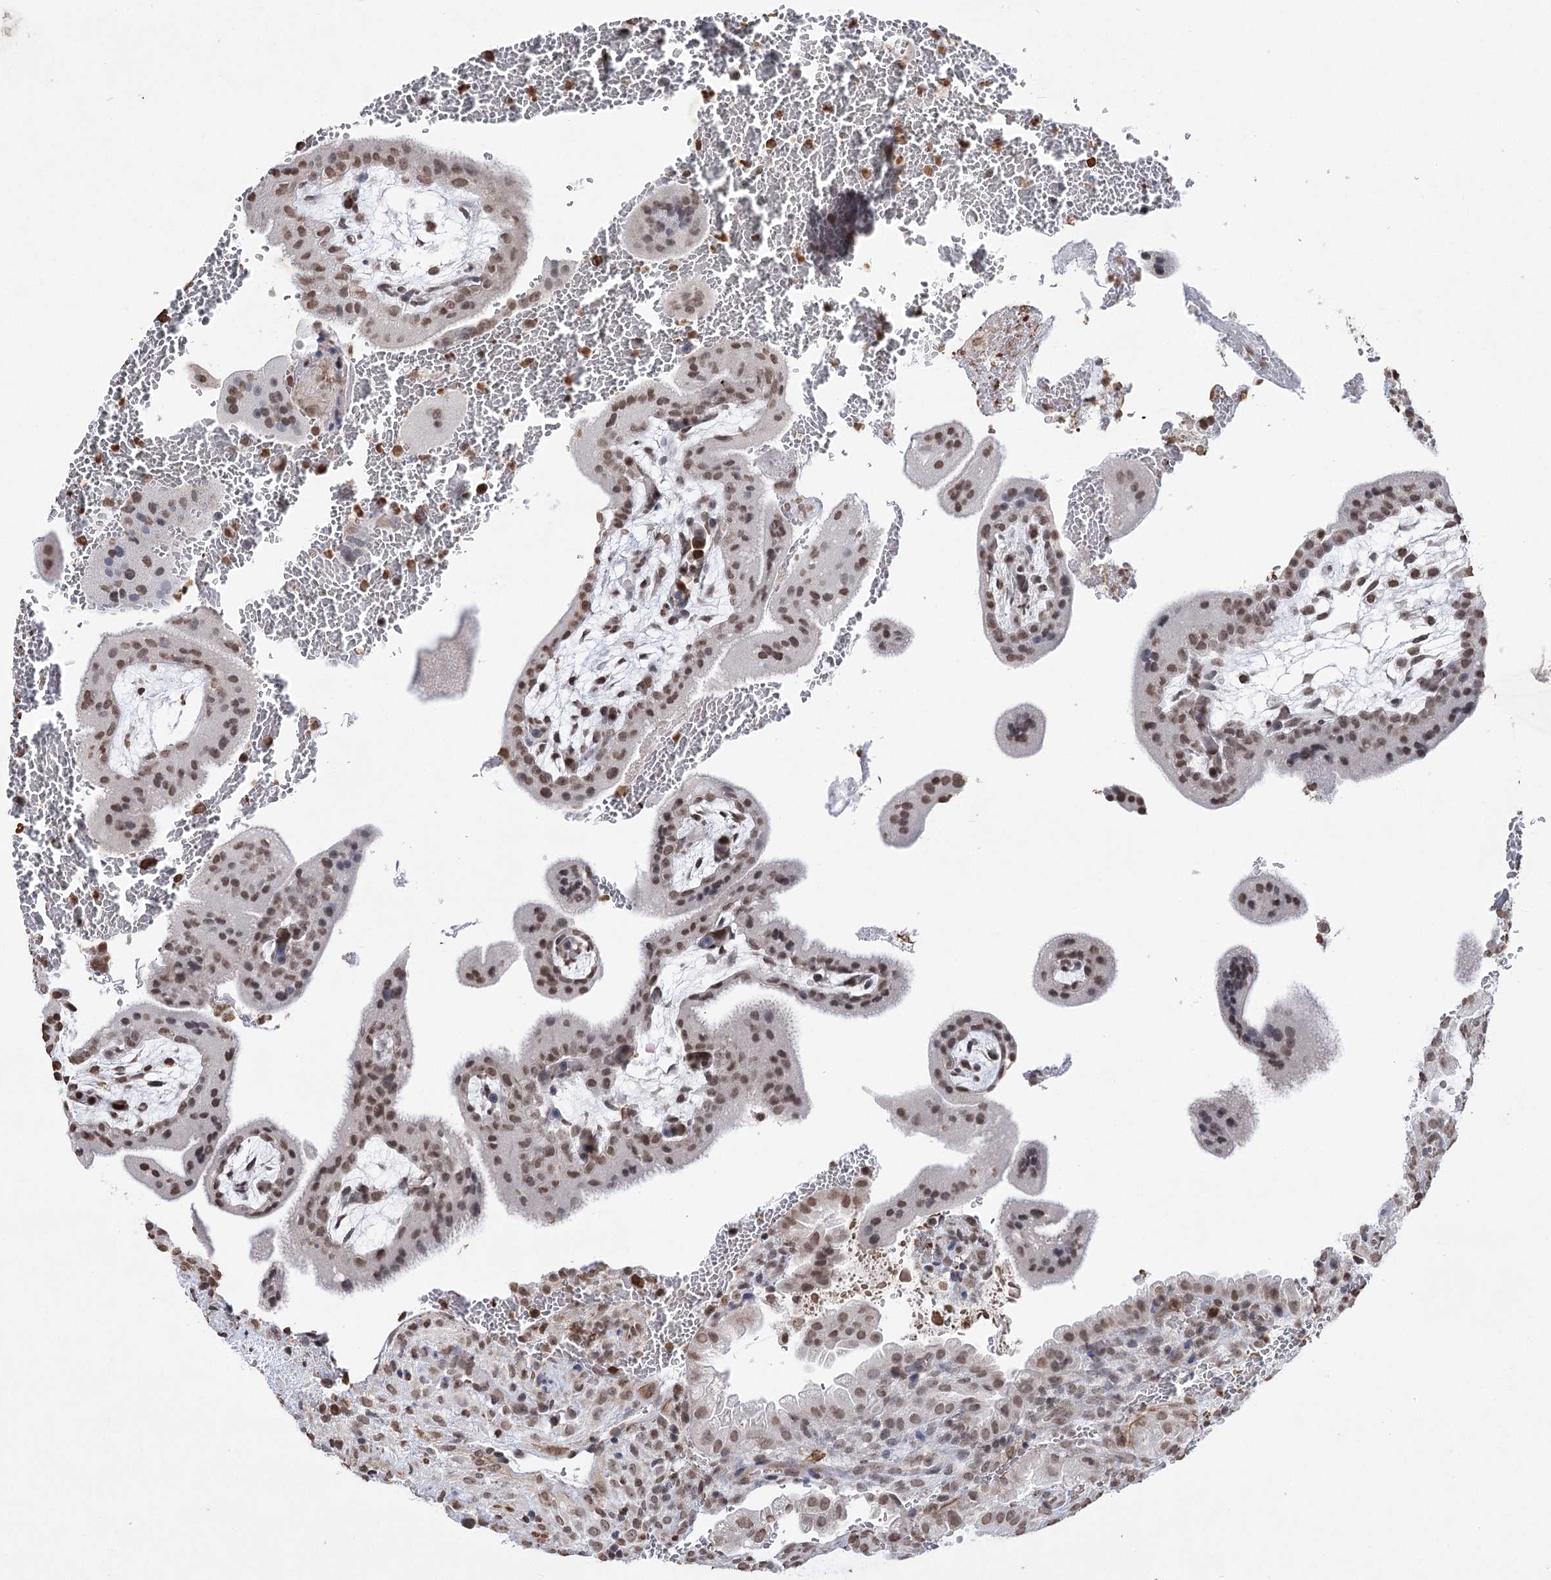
{"staining": {"intensity": "moderate", "quantity": ">75%", "location": "nuclear"}, "tissue": "placenta", "cell_type": "Trophoblastic cells", "image_type": "normal", "snomed": [{"axis": "morphology", "description": "Normal tissue, NOS"}, {"axis": "topography", "description": "Placenta"}], "caption": "The photomicrograph shows staining of normal placenta, revealing moderate nuclear protein positivity (brown color) within trophoblastic cells.", "gene": "ENSG00000275740", "patient": {"sex": "female", "age": 35}}